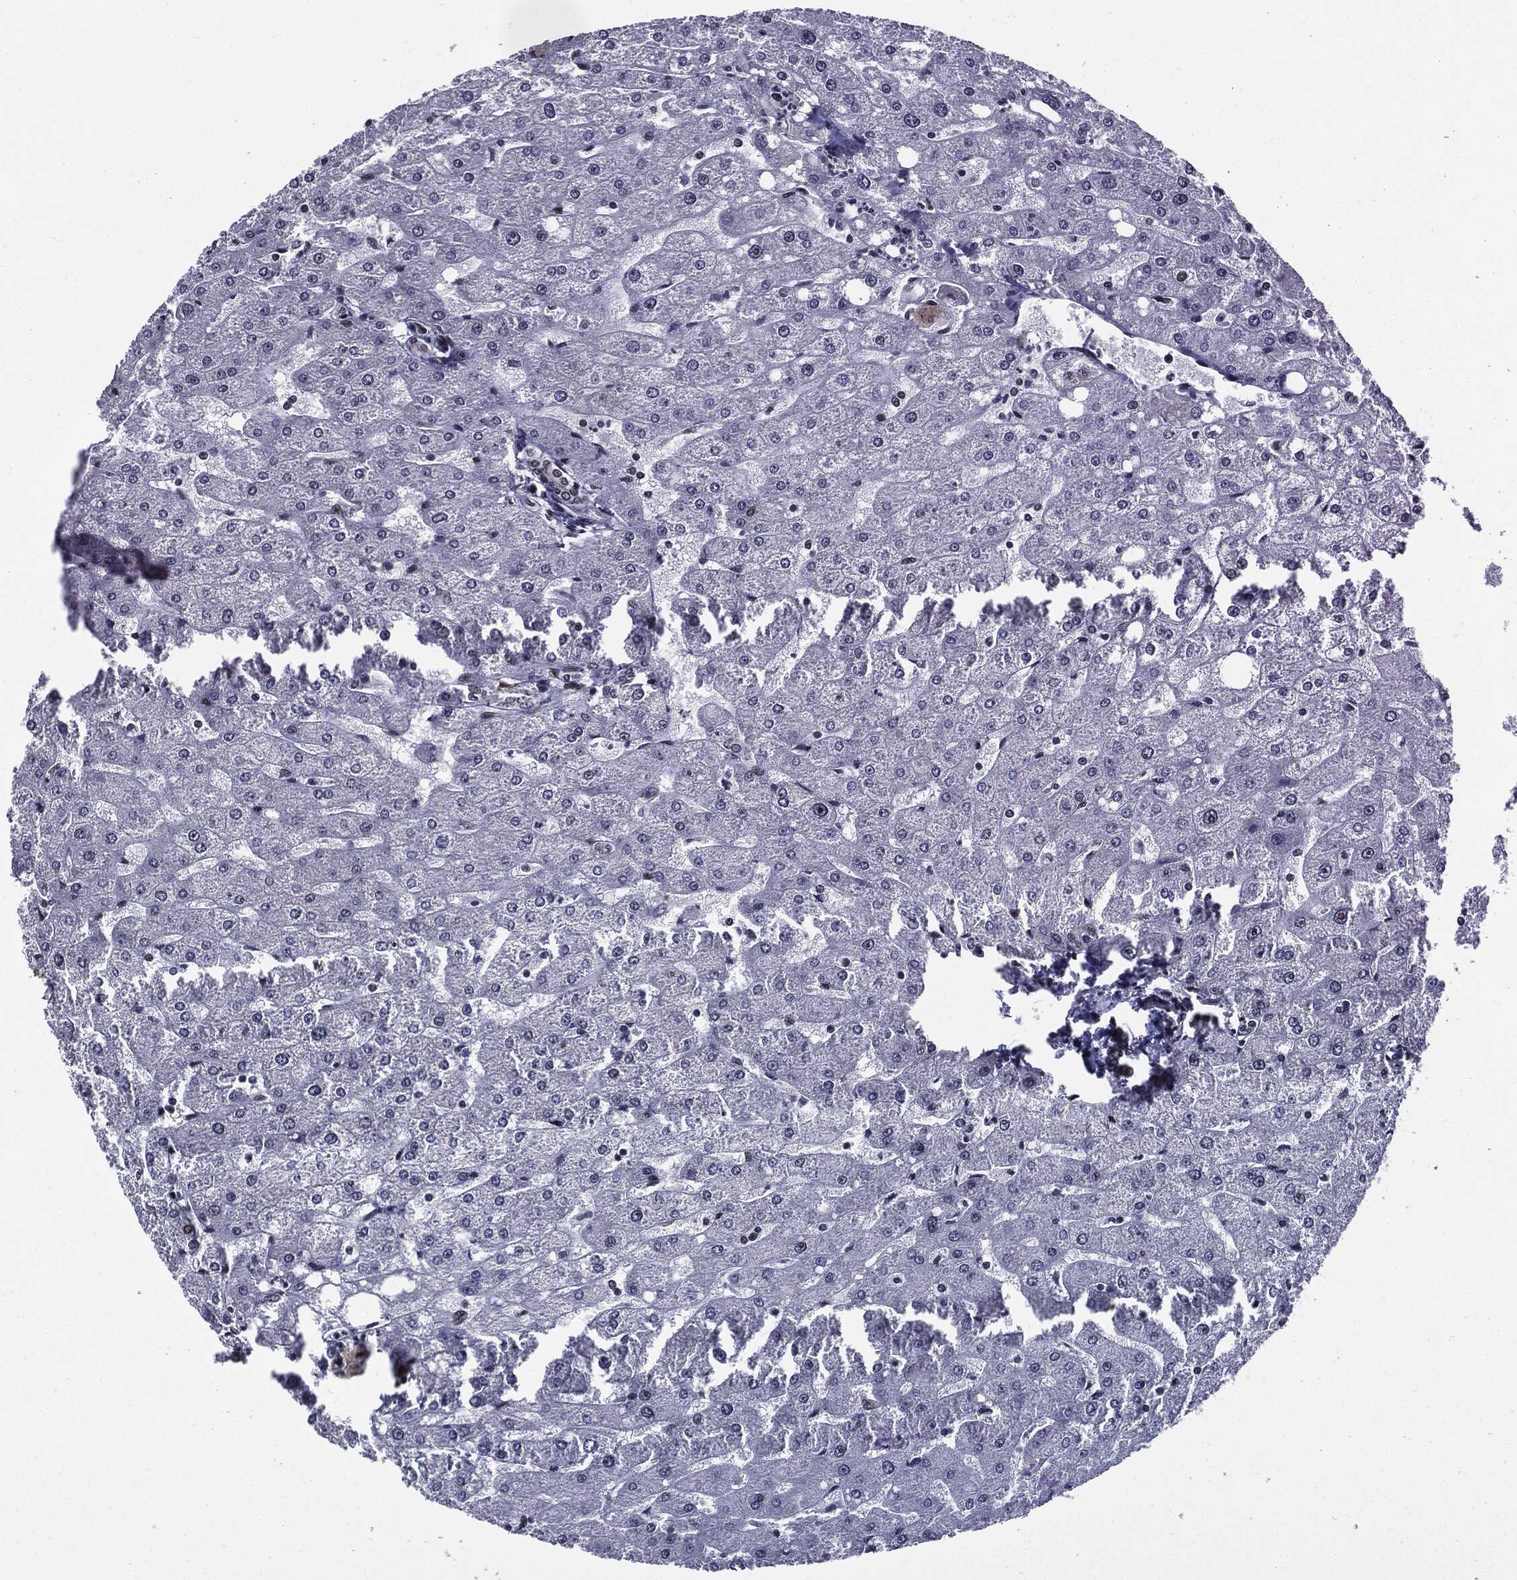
{"staining": {"intensity": "negative", "quantity": "none", "location": "none"}, "tissue": "liver", "cell_type": "Cholangiocytes", "image_type": "normal", "snomed": [{"axis": "morphology", "description": "Normal tissue, NOS"}, {"axis": "topography", "description": "Liver"}], "caption": "Cholangiocytes are negative for brown protein staining in normal liver.", "gene": "ZFP91", "patient": {"sex": "male", "age": 67}}